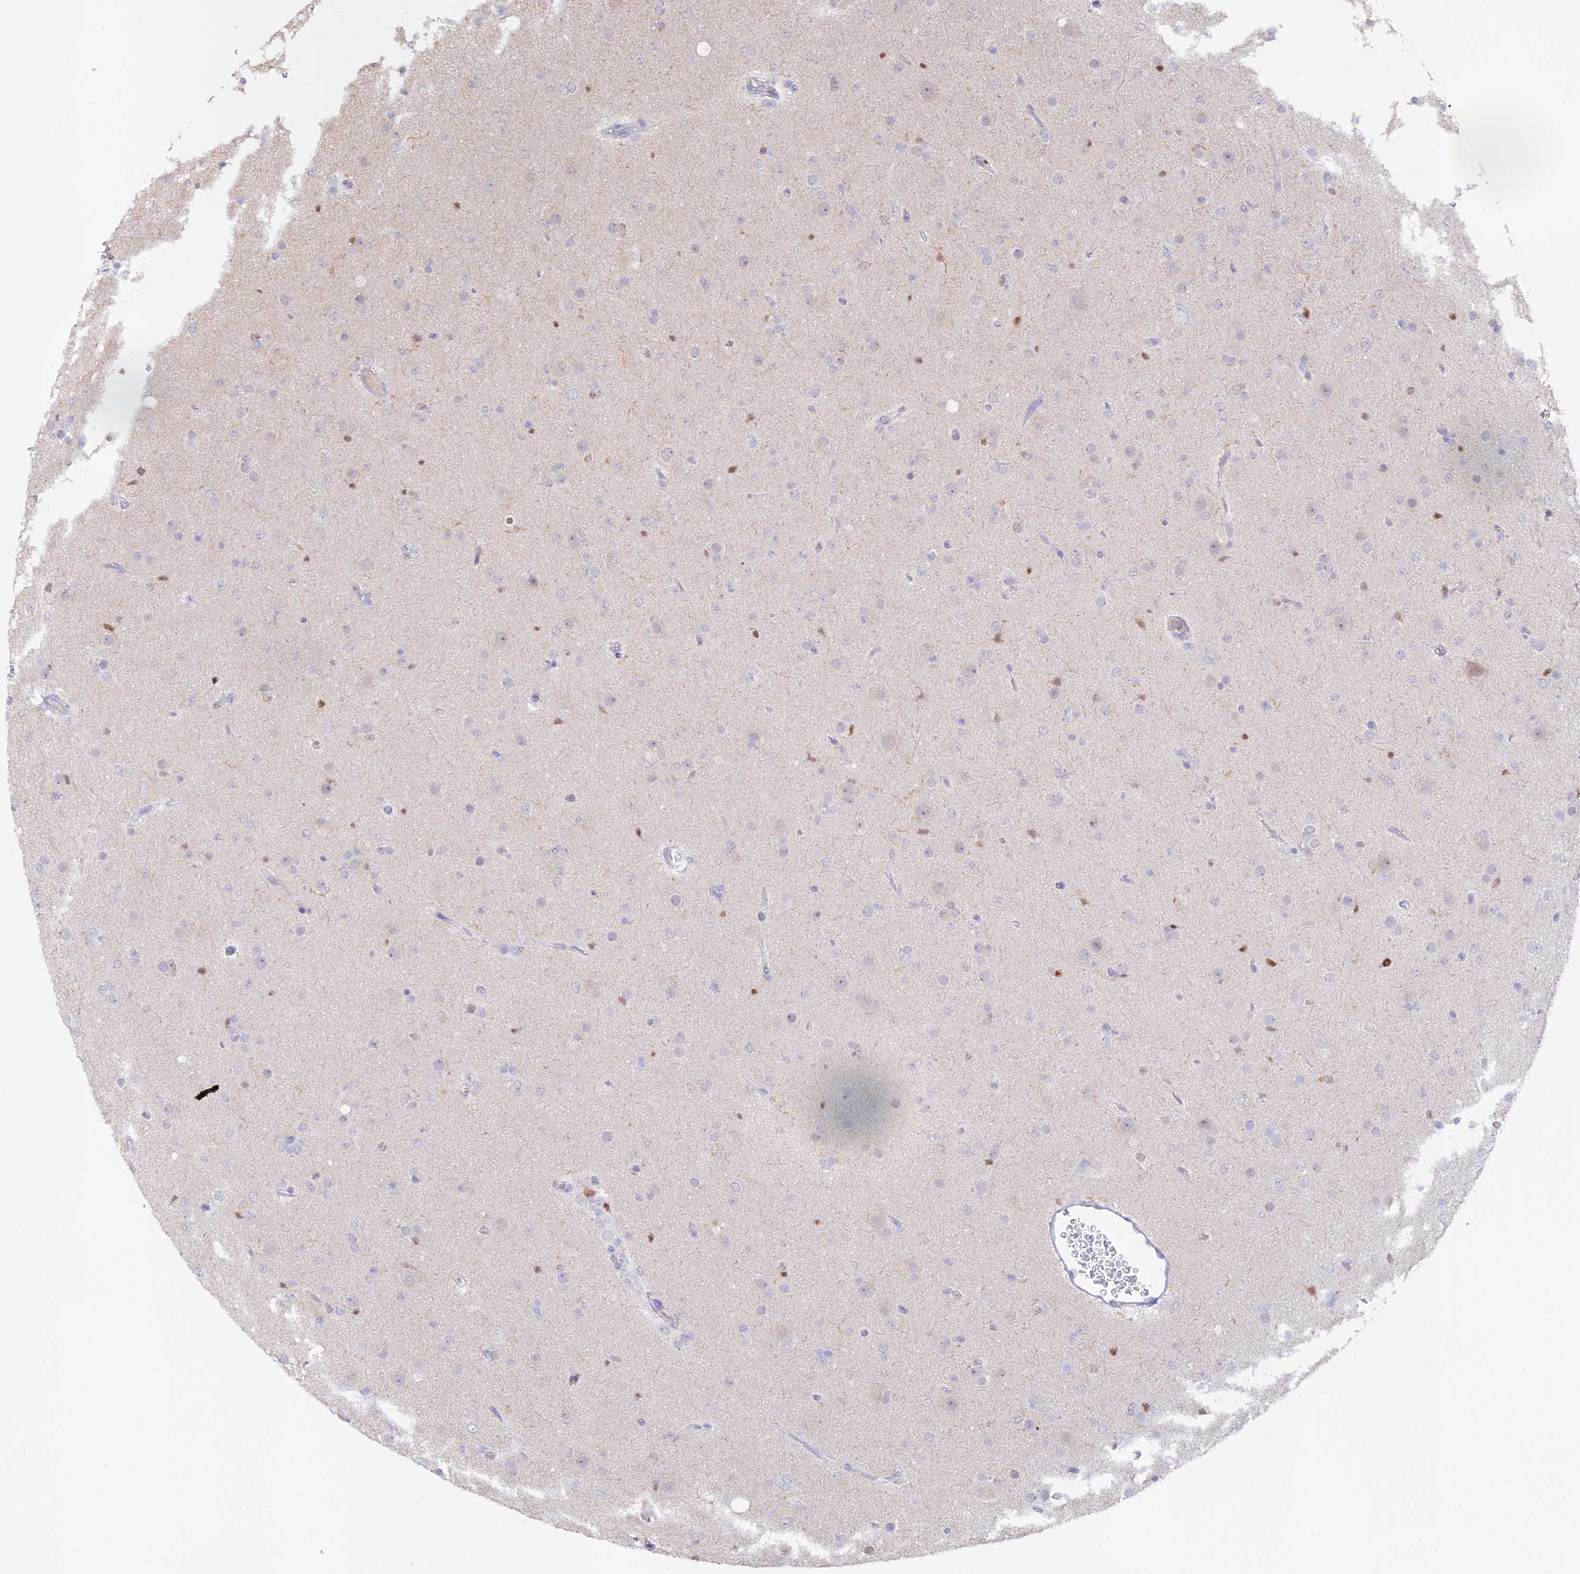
{"staining": {"intensity": "negative", "quantity": "none", "location": "none"}, "tissue": "glioma", "cell_type": "Tumor cells", "image_type": "cancer", "snomed": [{"axis": "morphology", "description": "Glioma, malignant, Low grade"}, {"axis": "topography", "description": "Brain"}], "caption": "DAB (3,3'-diaminobenzidine) immunohistochemical staining of malignant glioma (low-grade) displays no significant staining in tumor cells.", "gene": "DENND1C", "patient": {"sex": "male", "age": 65}}